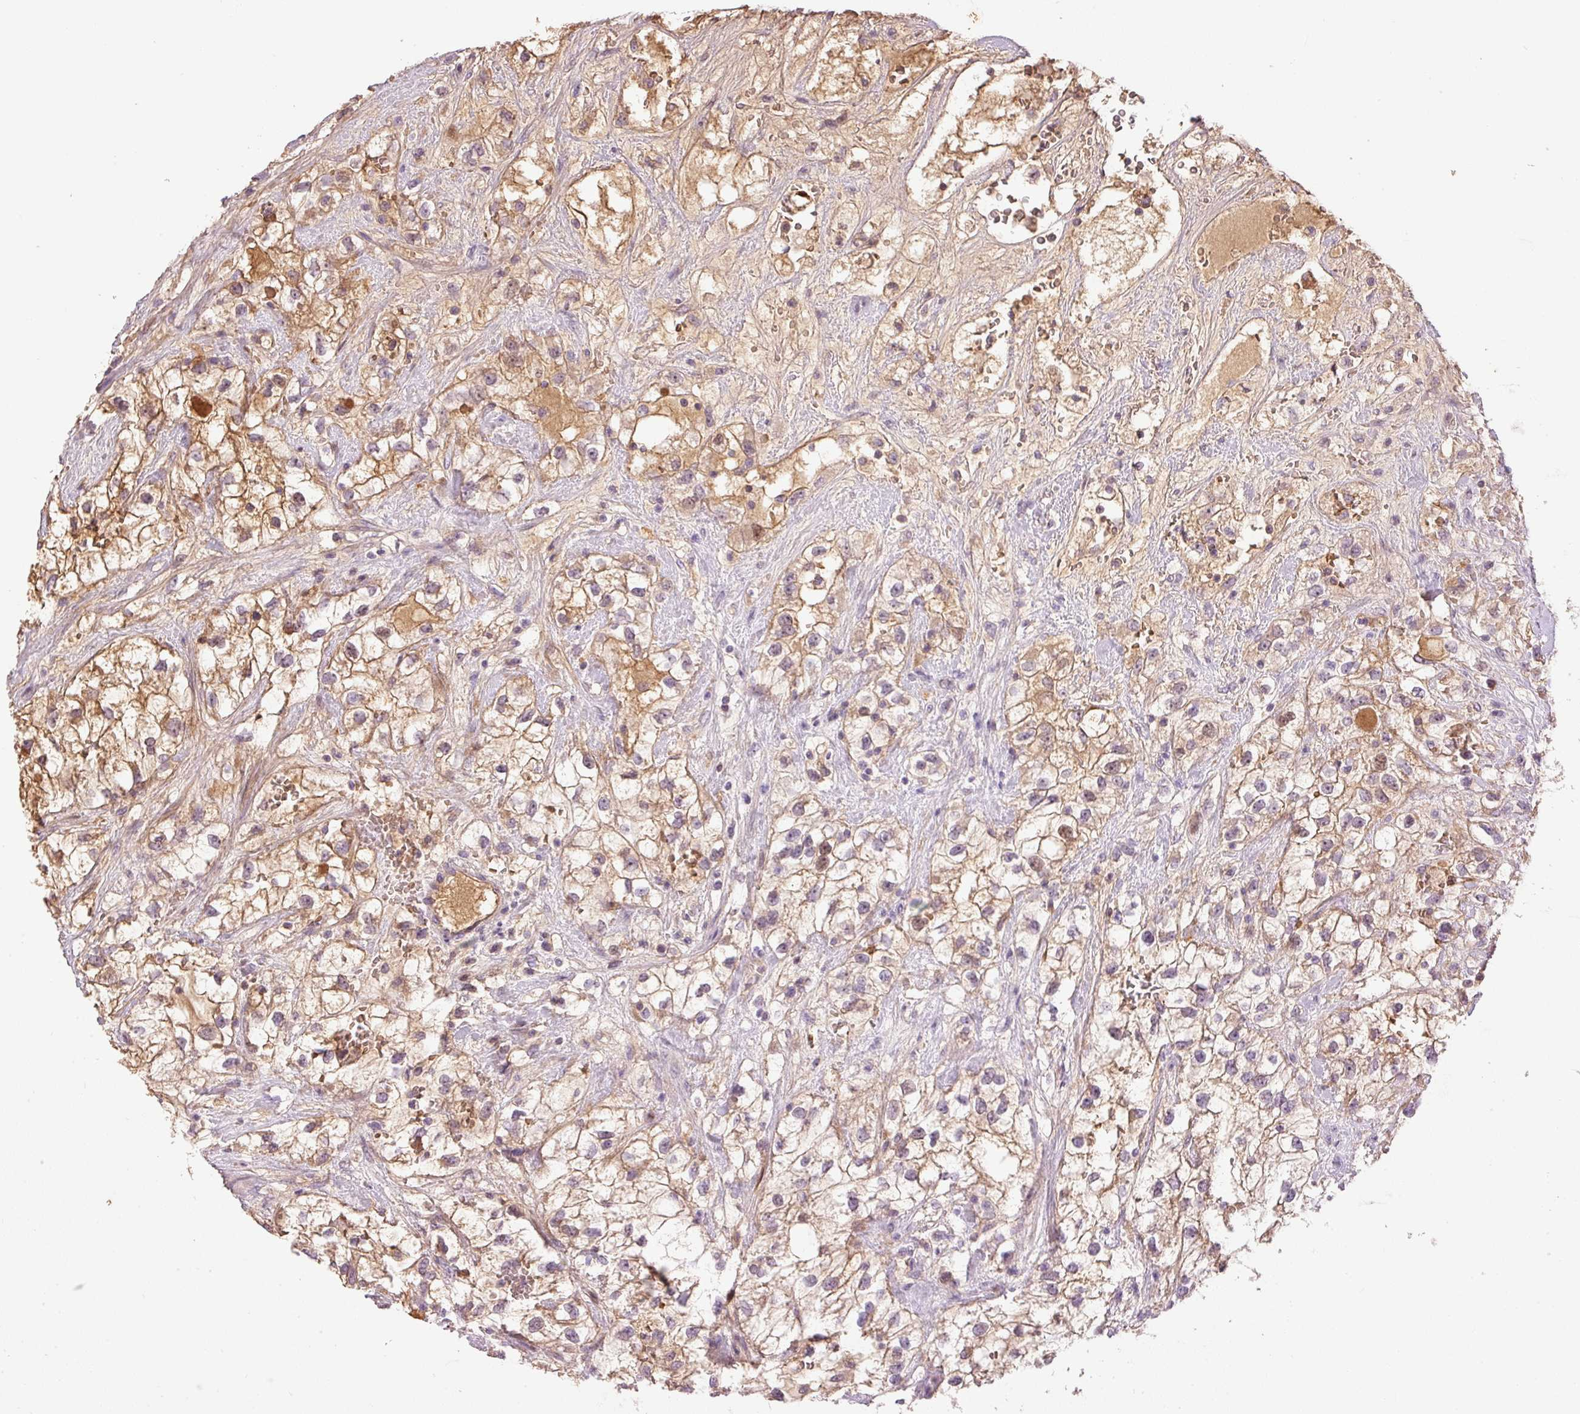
{"staining": {"intensity": "moderate", "quantity": ">75%", "location": "cytoplasmic/membranous"}, "tissue": "renal cancer", "cell_type": "Tumor cells", "image_type": "cancer", "snomed": [{"axis": "morphology", "description": "Adenocarcinoma, NOS"}, {"axis": "topography", "description": "Kidney"}], "caption": "A histopathology image of renal cancer (adenocarcinoma) stained for a protein reveals moderate cytoplasmic/membranous brown staining in tumor cells. (DAB IHC with brightfield microscopy, high magnification).", "gene": "CMTM8", "patient": {"sex": "male", "age": 59}}